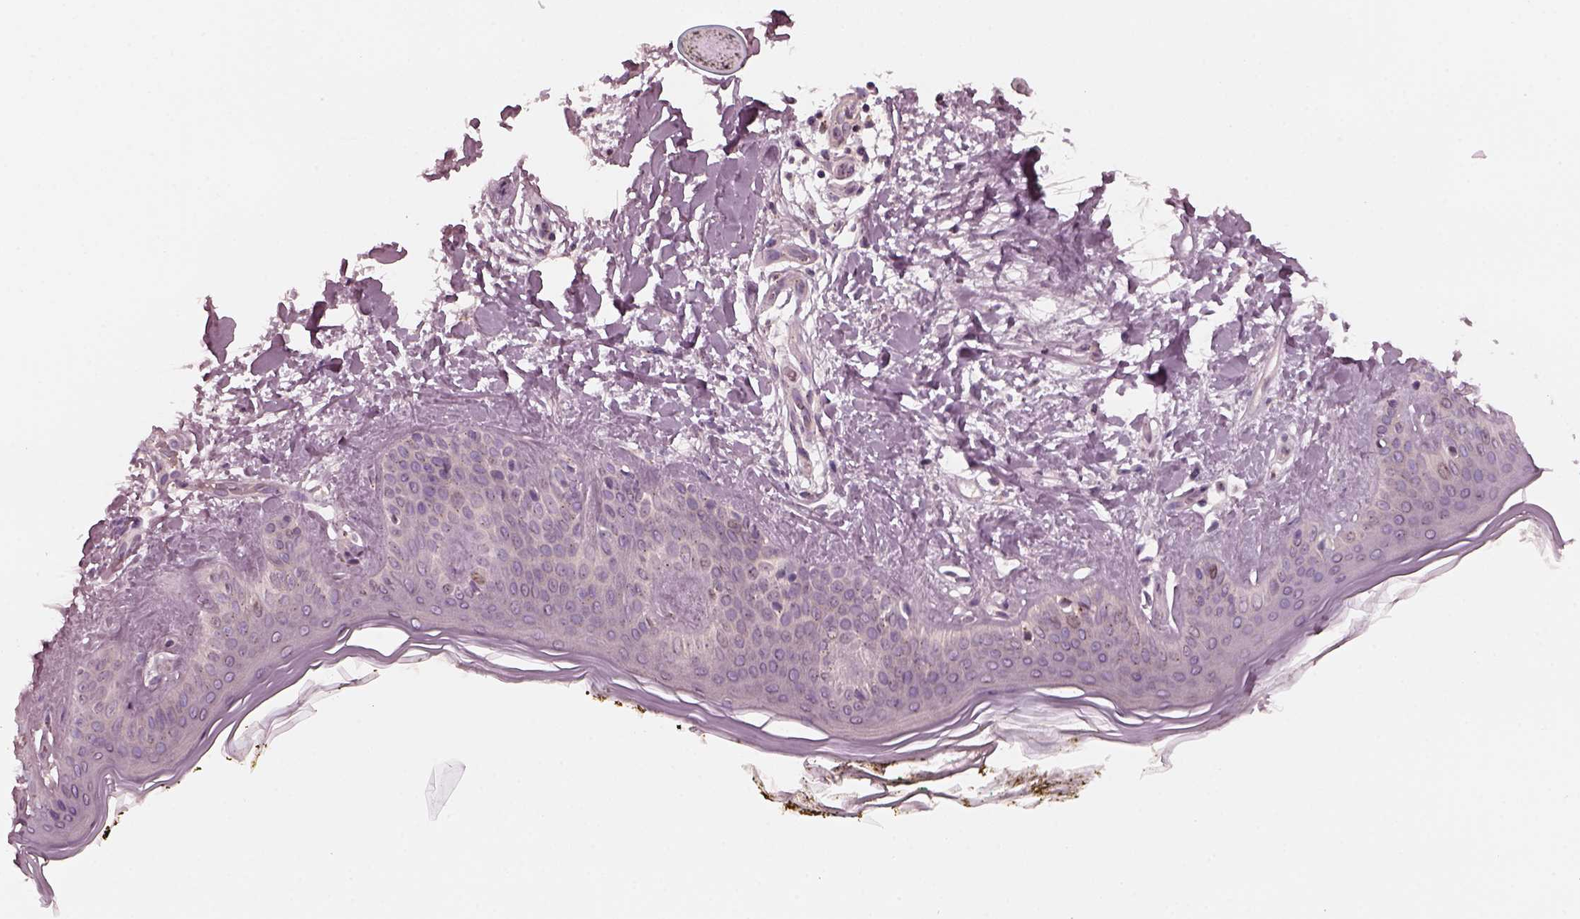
{"staining": {"intensity": "negative", "quantity": "none", "location": "none"}, "tissue": "skin", "cell_type": "Fibroblasts", "image_type": "normal", "snomed": [{"axis": "morphology", "description": "Normal tissue, NOS"}, {"axis": "topography", "description": "Skin"}], "caption": "Immunohistochemistry (IHC) of normal skin shows no expression in fibroblasts. (Stains: DAB (3,3'-diaminobenzidine) immunohistochemistry with hematoxylin counter stain, Microscopy: brightfield microscopy at high magnification).", "gene": "SAXO1", "patient": {"sex": "female", "age": 34}}